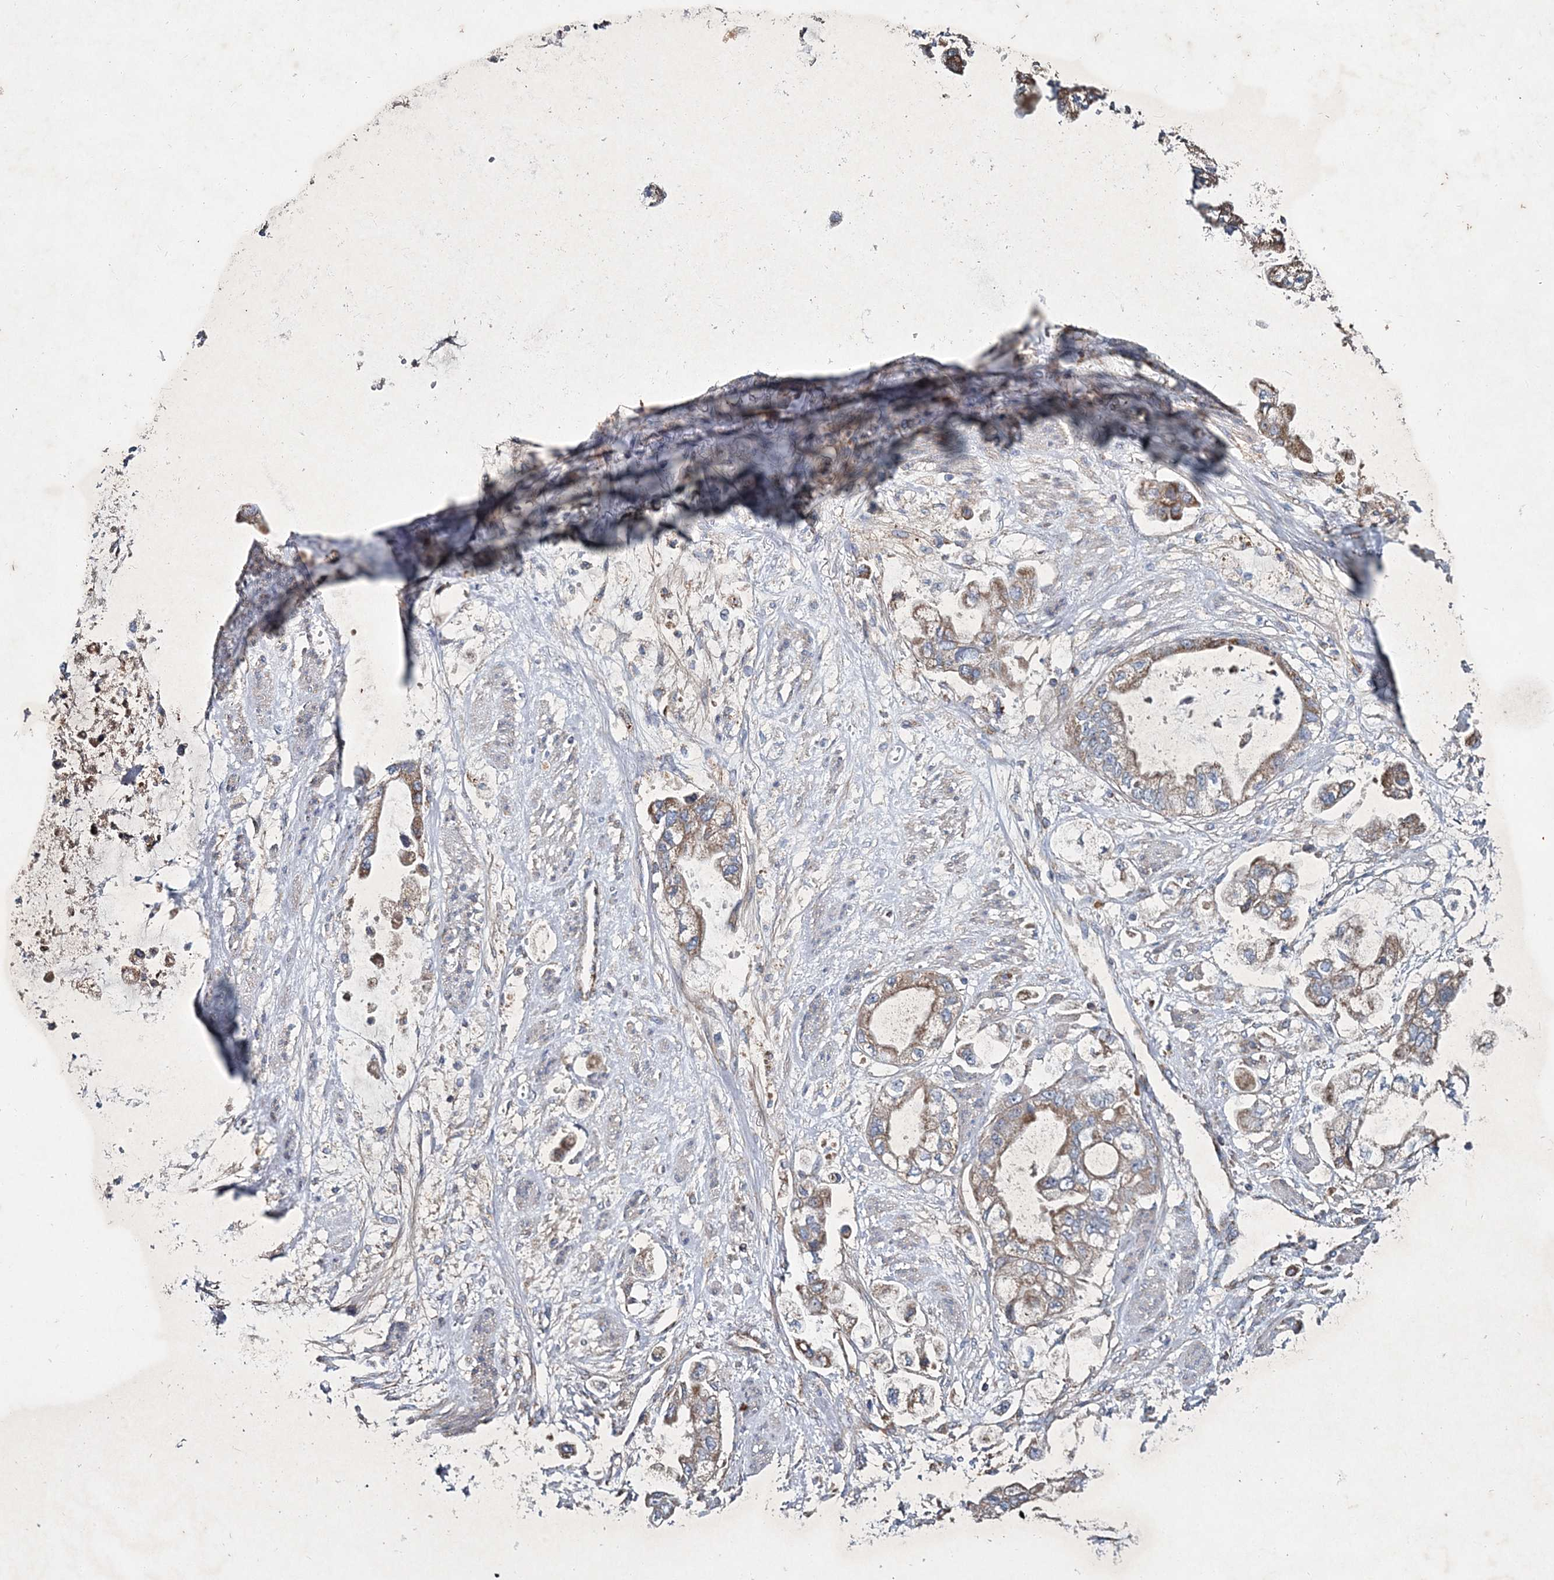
{"staining": {"intensity": "weak", "quantity": ">75%", "location": "cytoplasmic/membranous"}, "tissue": "stomach cancer", "cell_type": "Tumor cells", "image_type": "cancer", "snomed": [{"axis": "morphology", "description": "Adenocarcinoma, NOS"}, {"axis": "topography", "description": "Stomach"}], "caption": "The photomicrograph exhibits staining of stomach cancer (adenocarcinoma), revealing weak cytoplasmic/membranous protein expression (brown color) within tumor cells.", "gene": "SPAG16", "patient": {"sex": "male", "age": 62}}